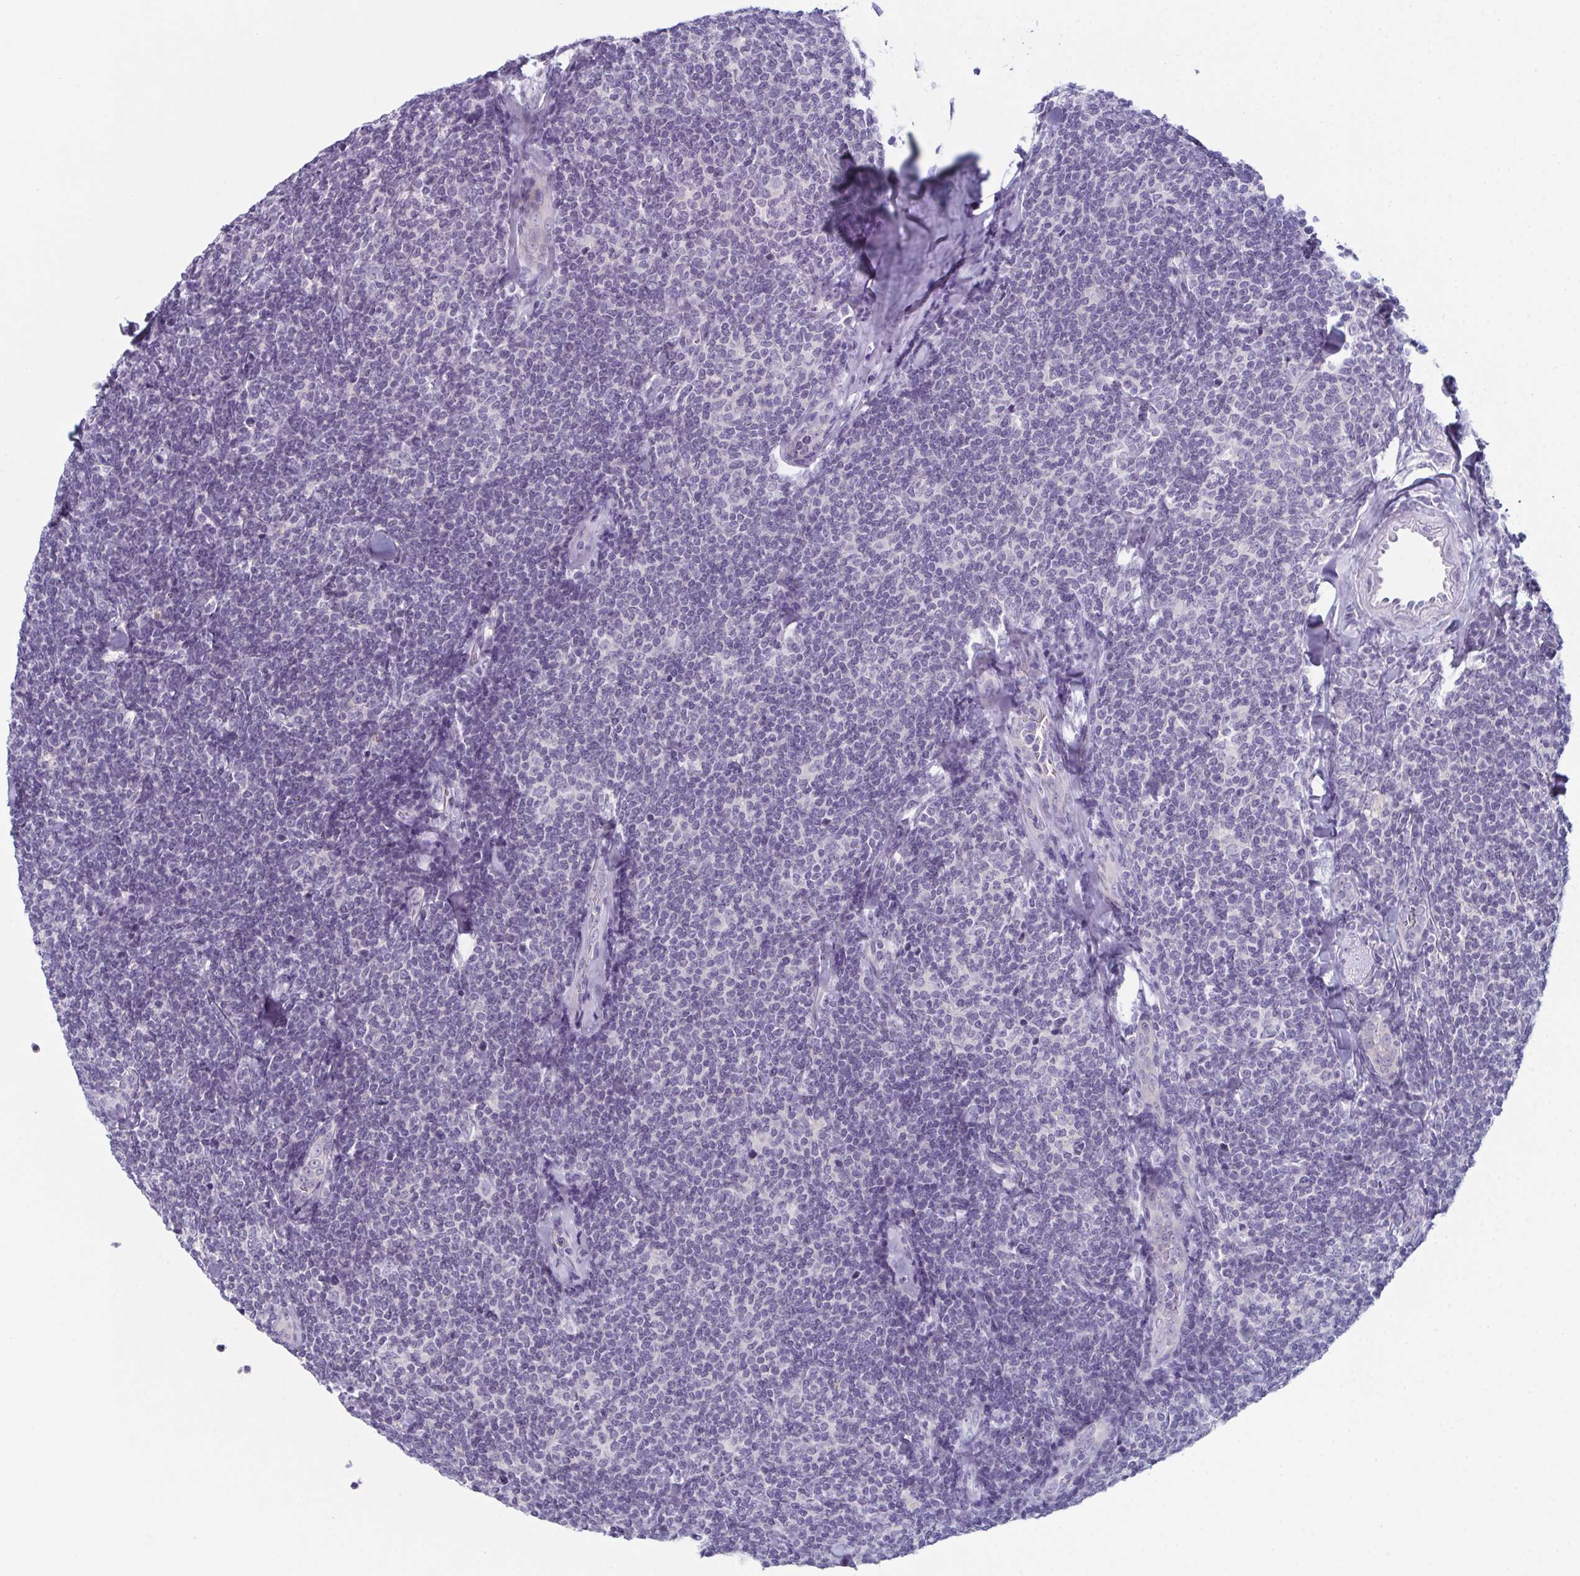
{"staining": {"intensity": "negative", "quantity": "none", "location": "none"}, "tissue": "lymphoma", "cell_type": "Tumor cells", "image_type": "cancer", "snomed": [{"axis": "morphology", "description": "Malignant lymphoma, non-Hodgkin's type, Low grade"}, {"axis": "topography", "description": "Lymph node"}], "caption": "An IHC histopathology image of lymphoma is shown. There is no staining in tumor cells of lymphoma. (DAB (3,3'-diaminobenzidine) IHC, high magnification).", "gene": "ENKUR", "patient": {"sex": "female", "age": 56}}